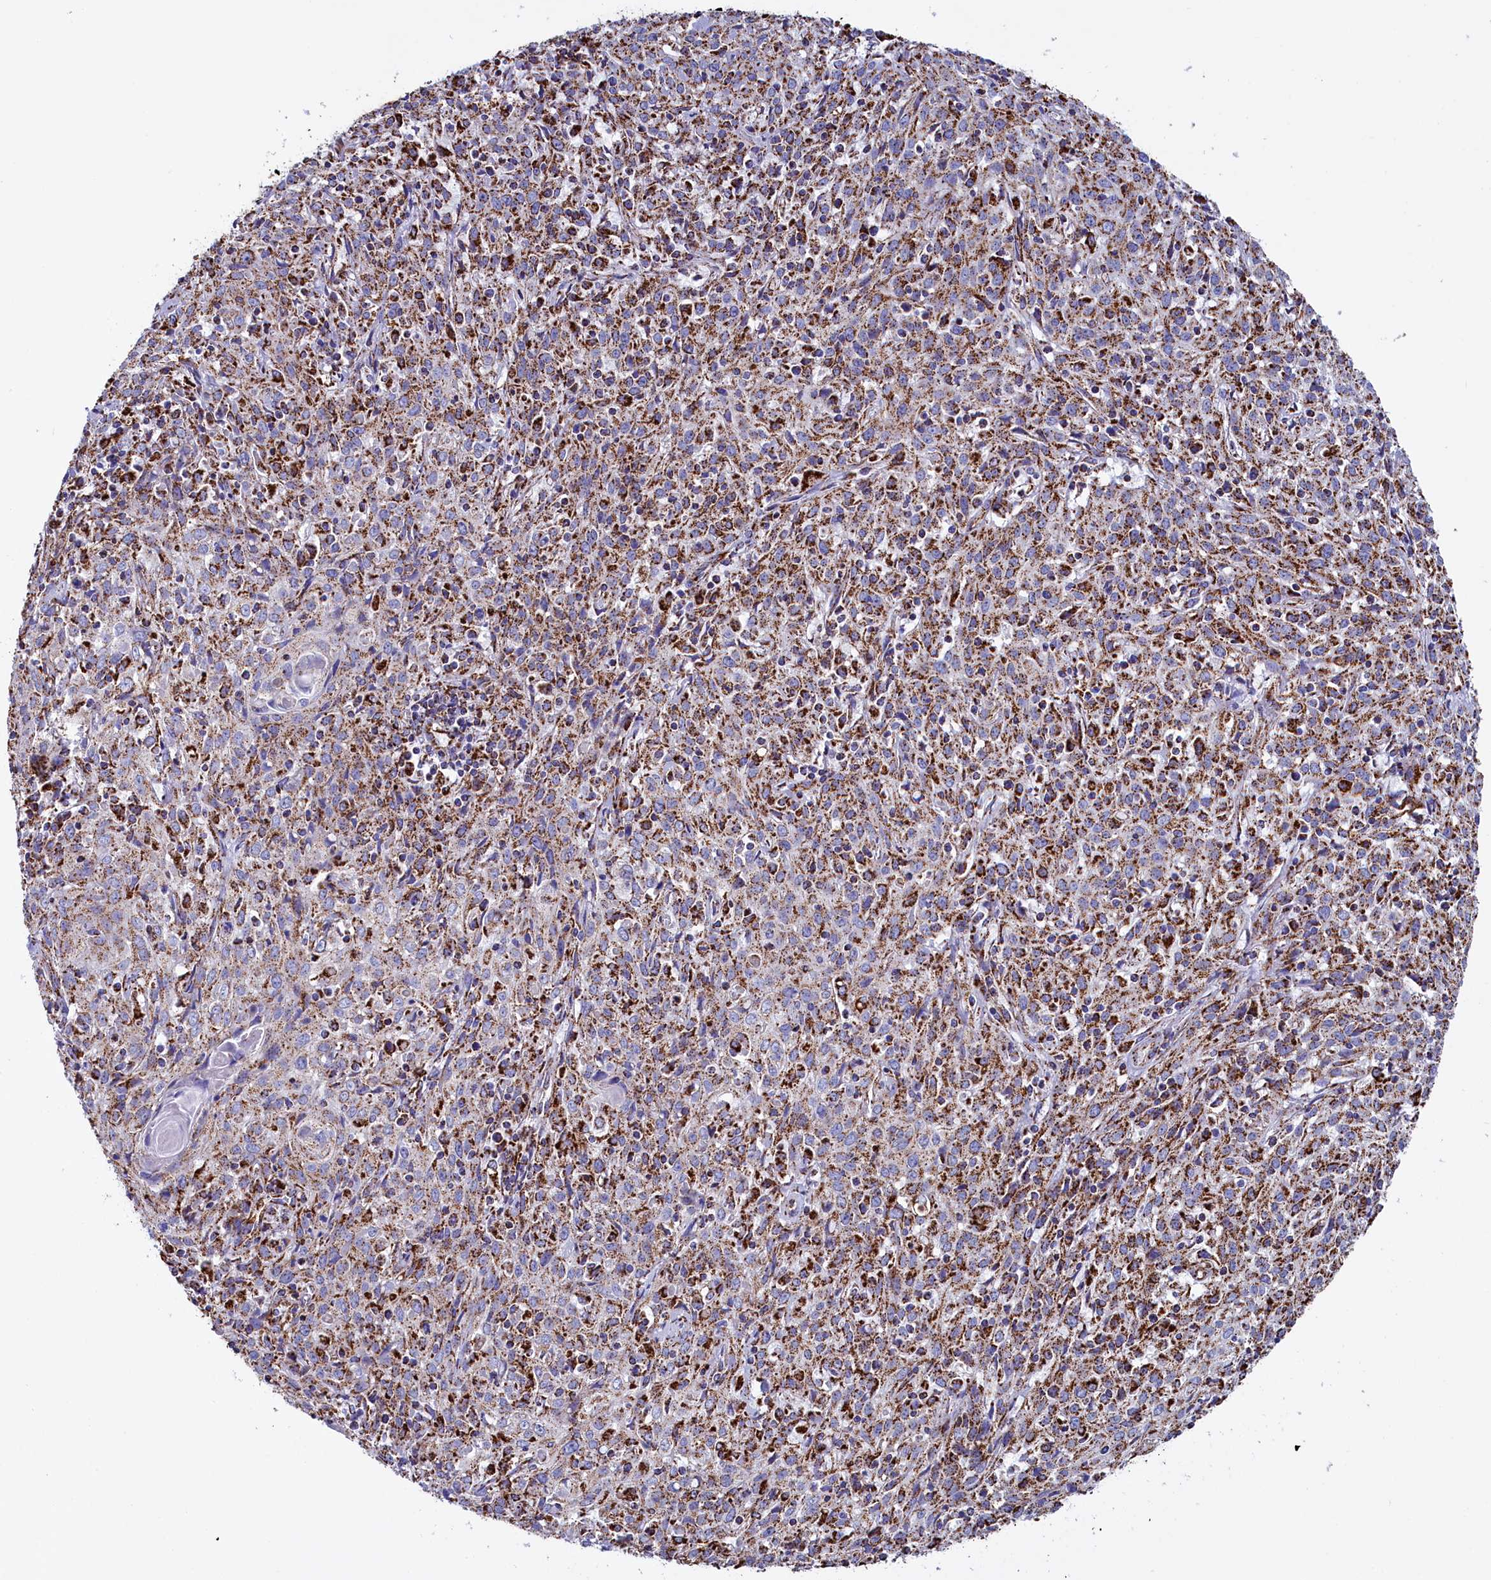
{"staining": {"intensity": "moderate", "quantity": ">75%", "location": "cytoplasmic/membranous"}, "tissue": "cervical cancer", "cell_type": "Tumor cells", "image_type": "cancer", "snomed": [{"axis": "morphology", "description": "Squamous cell carcinoma, NOS"}, {"axis": "topography", "description": "Cervix"}], "caption": "The micrograph exhibits immunohistochemical staining of cervical squamous cell carcinoma. There is moderate cytoplasmic/membranous expression is appreciated in approximately >75% of tumor cells. Immunohistochemistry (ihc) stains the protein of interest in brown and the nuclei are stained blue.", "gene": "SLC39A3", "patient": {"sex": "female", "age": 57}}